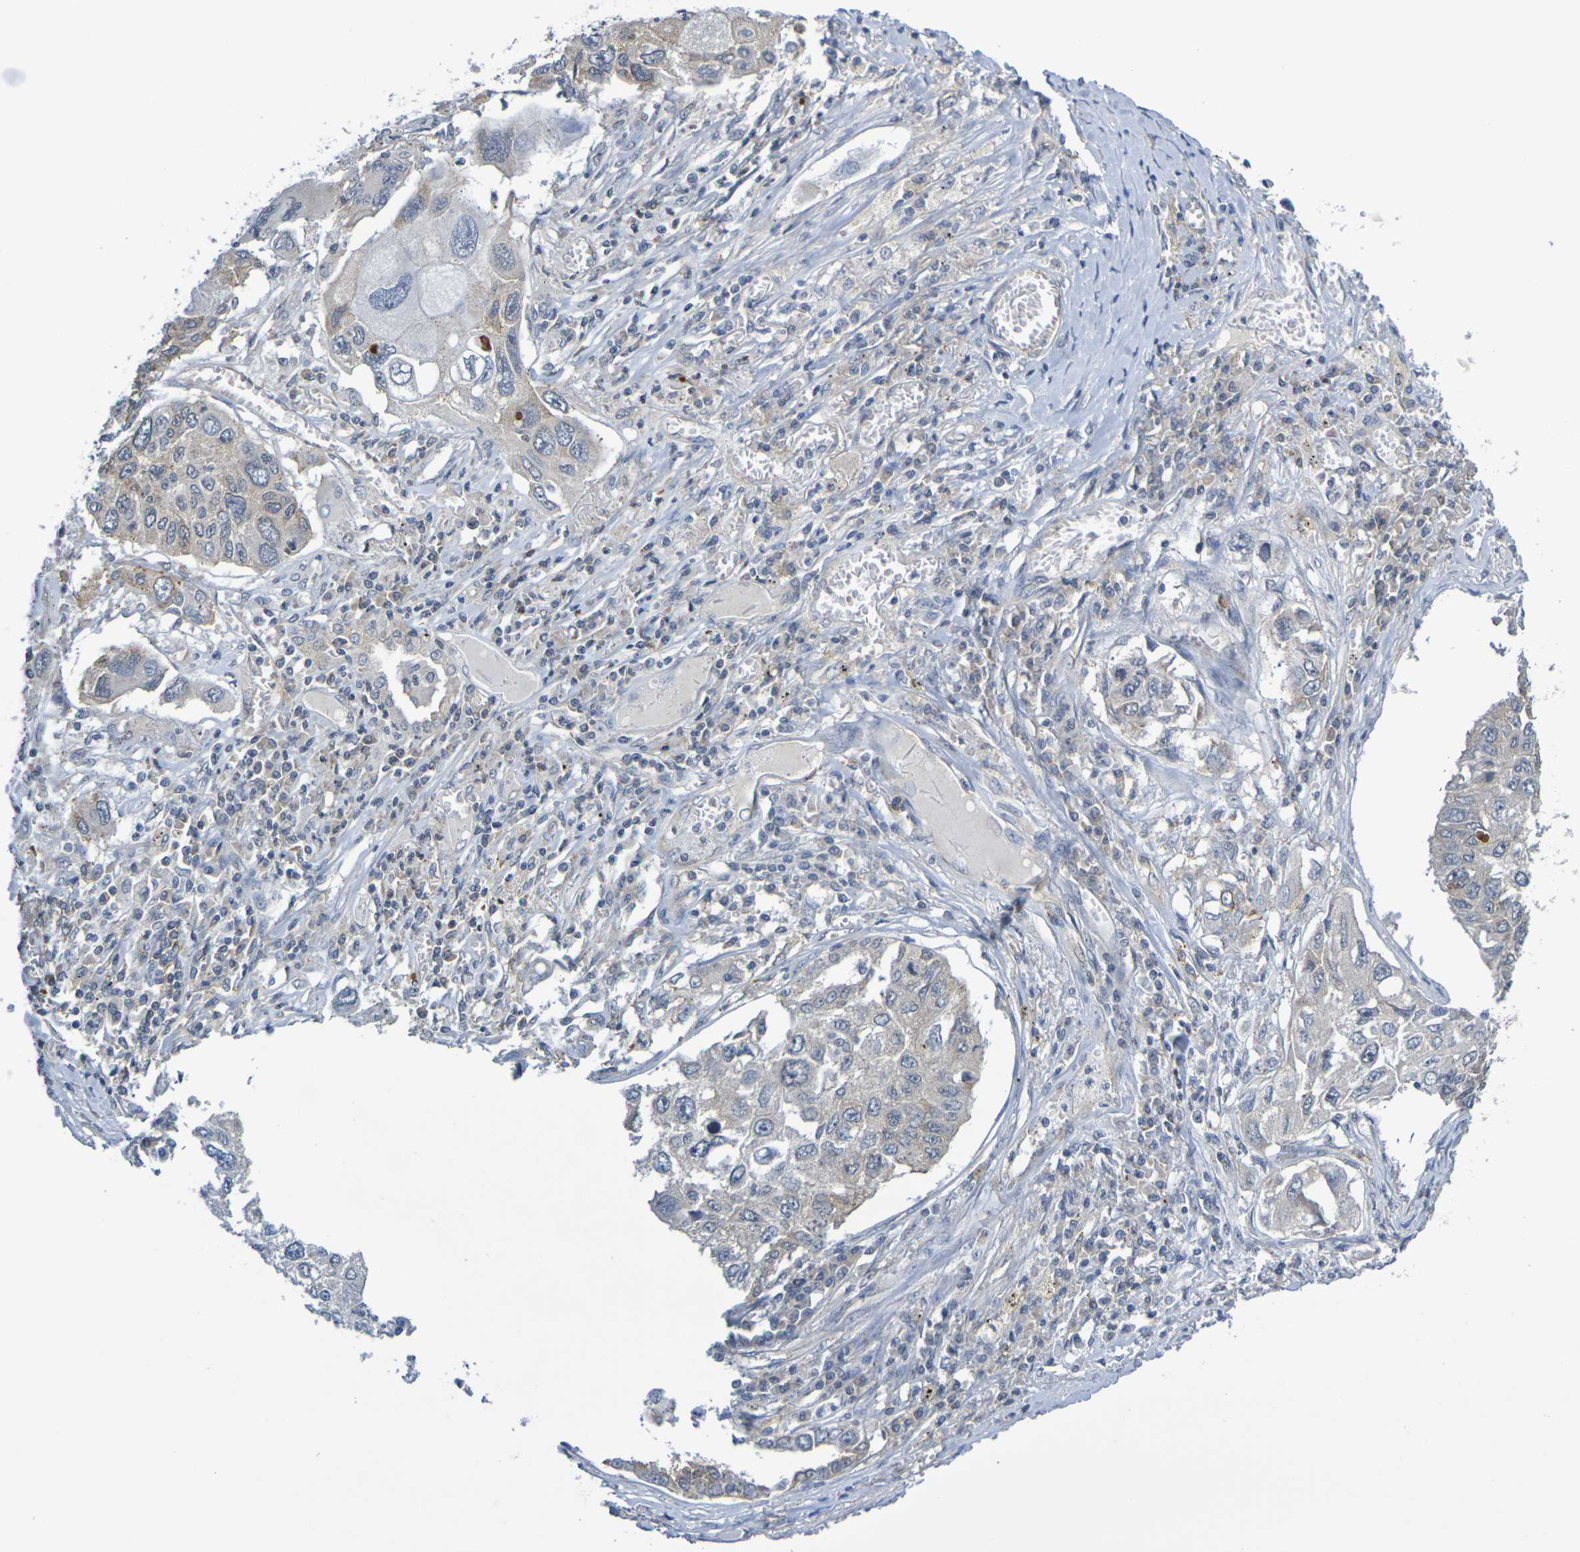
{"staining": {"intensity": "weak", "quantity": "25%-75%", "location": "cytoplasmic/membranous"}, "tissue": "lung cancer", "cell_type": "Tumor cells", "image_type": "cancer", "snomed": [{"axis": "morphology", "description": "Squamous cell carcinoma, NOS"}, {"axis": "topography", "description": "Lung"}], "caption": "About 25%-75% of tumor cells in human lung cancer demonstrate weak cytoplasmic/membranous protein expression as visualized by brown immunohistochemical staining.", "gene": "CHRNB1", "patient": {"sex": "male", "age": 71}}